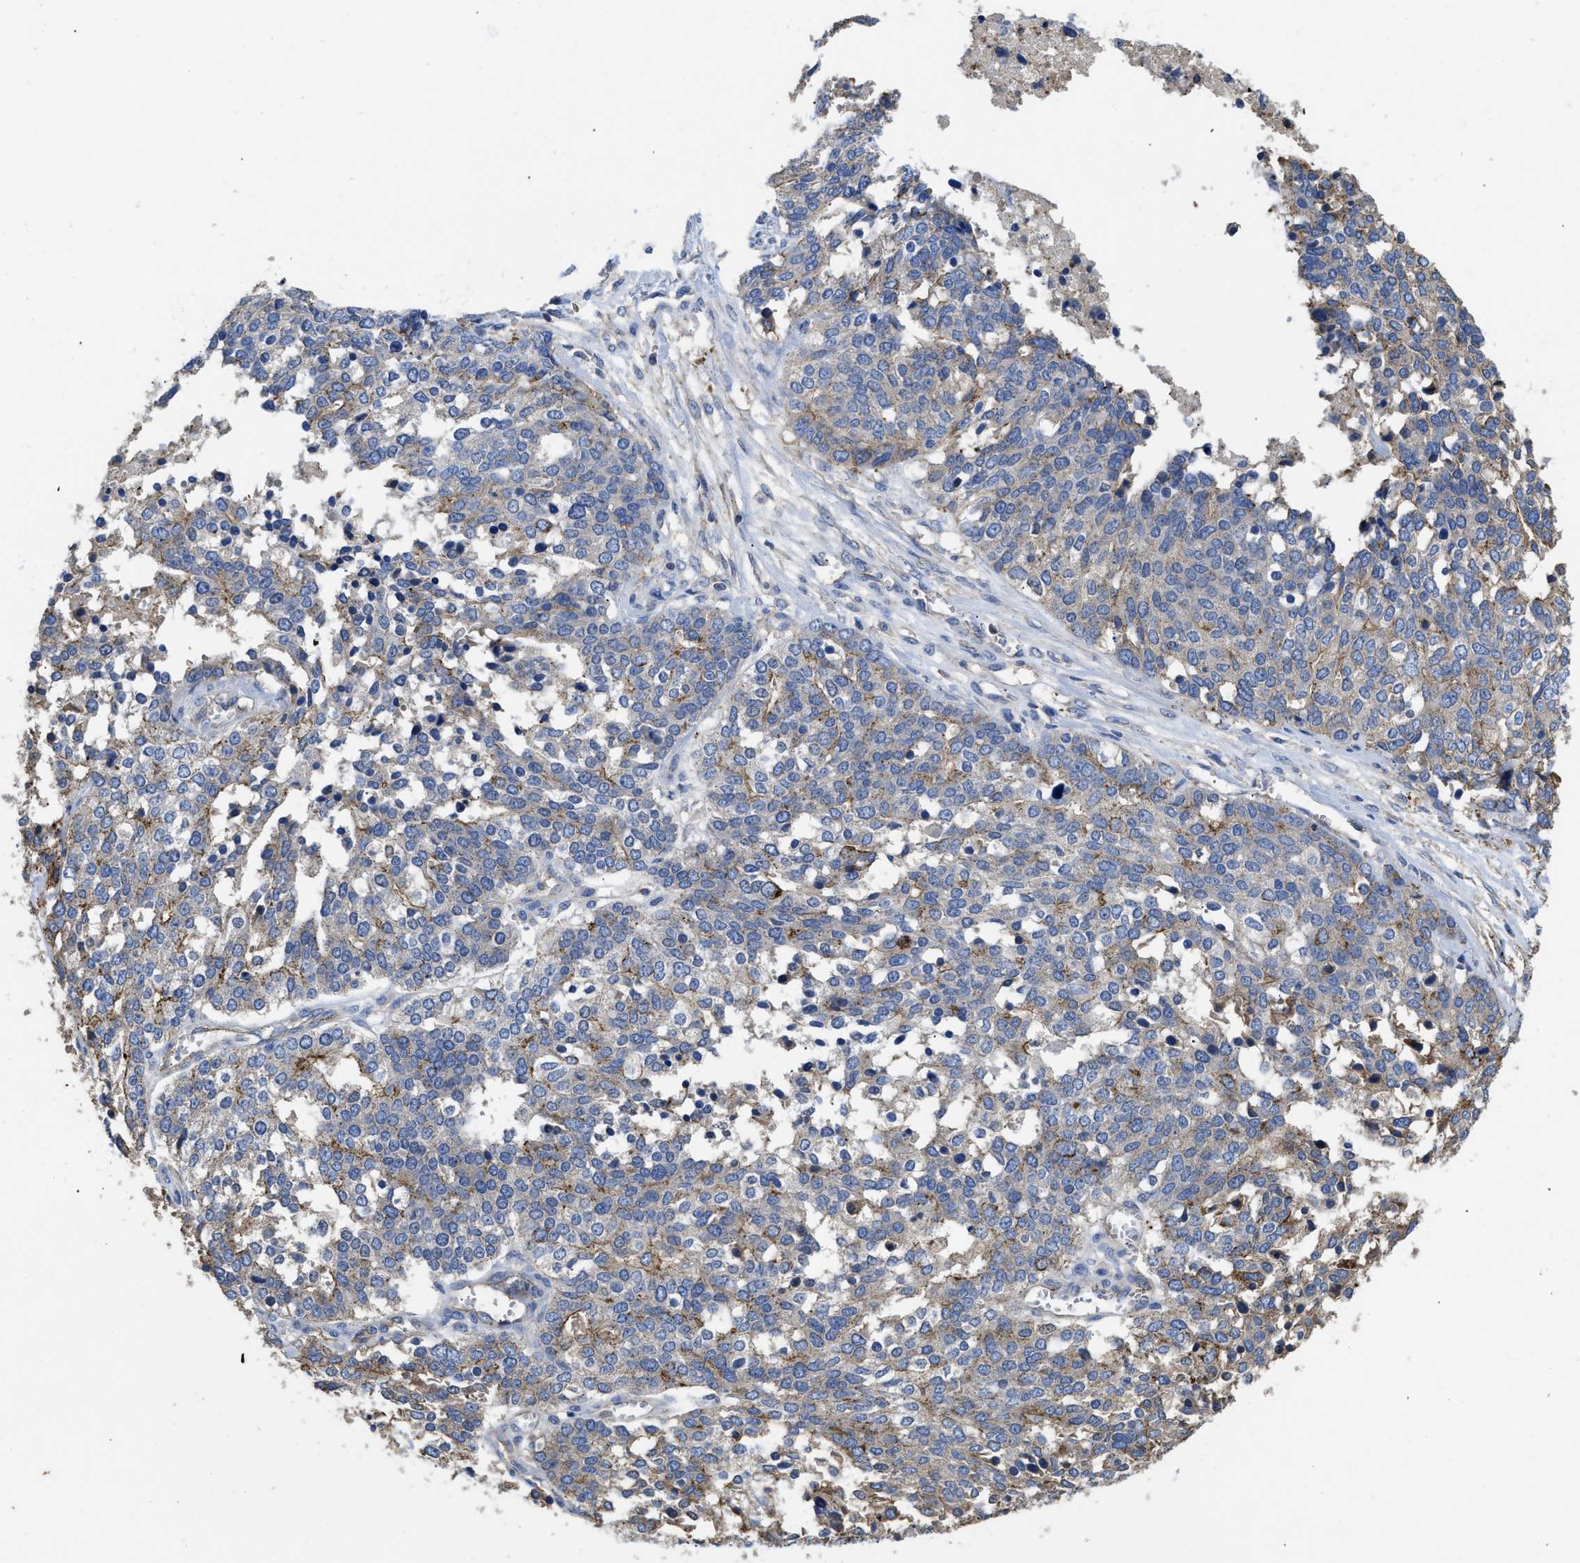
{"staining": {"intensity": "negative", "quantity": "none", "location": "none"}, "tissue": "ovarian cancer", "cell_type": "Tumor cells", "image_type": "cancer", "snomed": [{"axis": "morphology", "description": "Cystadenocarcinoma, serous, NOS"}, {"axis": "topography", "description": "Ovary"}], "caption": "Tumor cells are negative for protein expression in human ovarian cancer.", "gene": "USP4", "patient": {"sex": "female", "age": 44}}